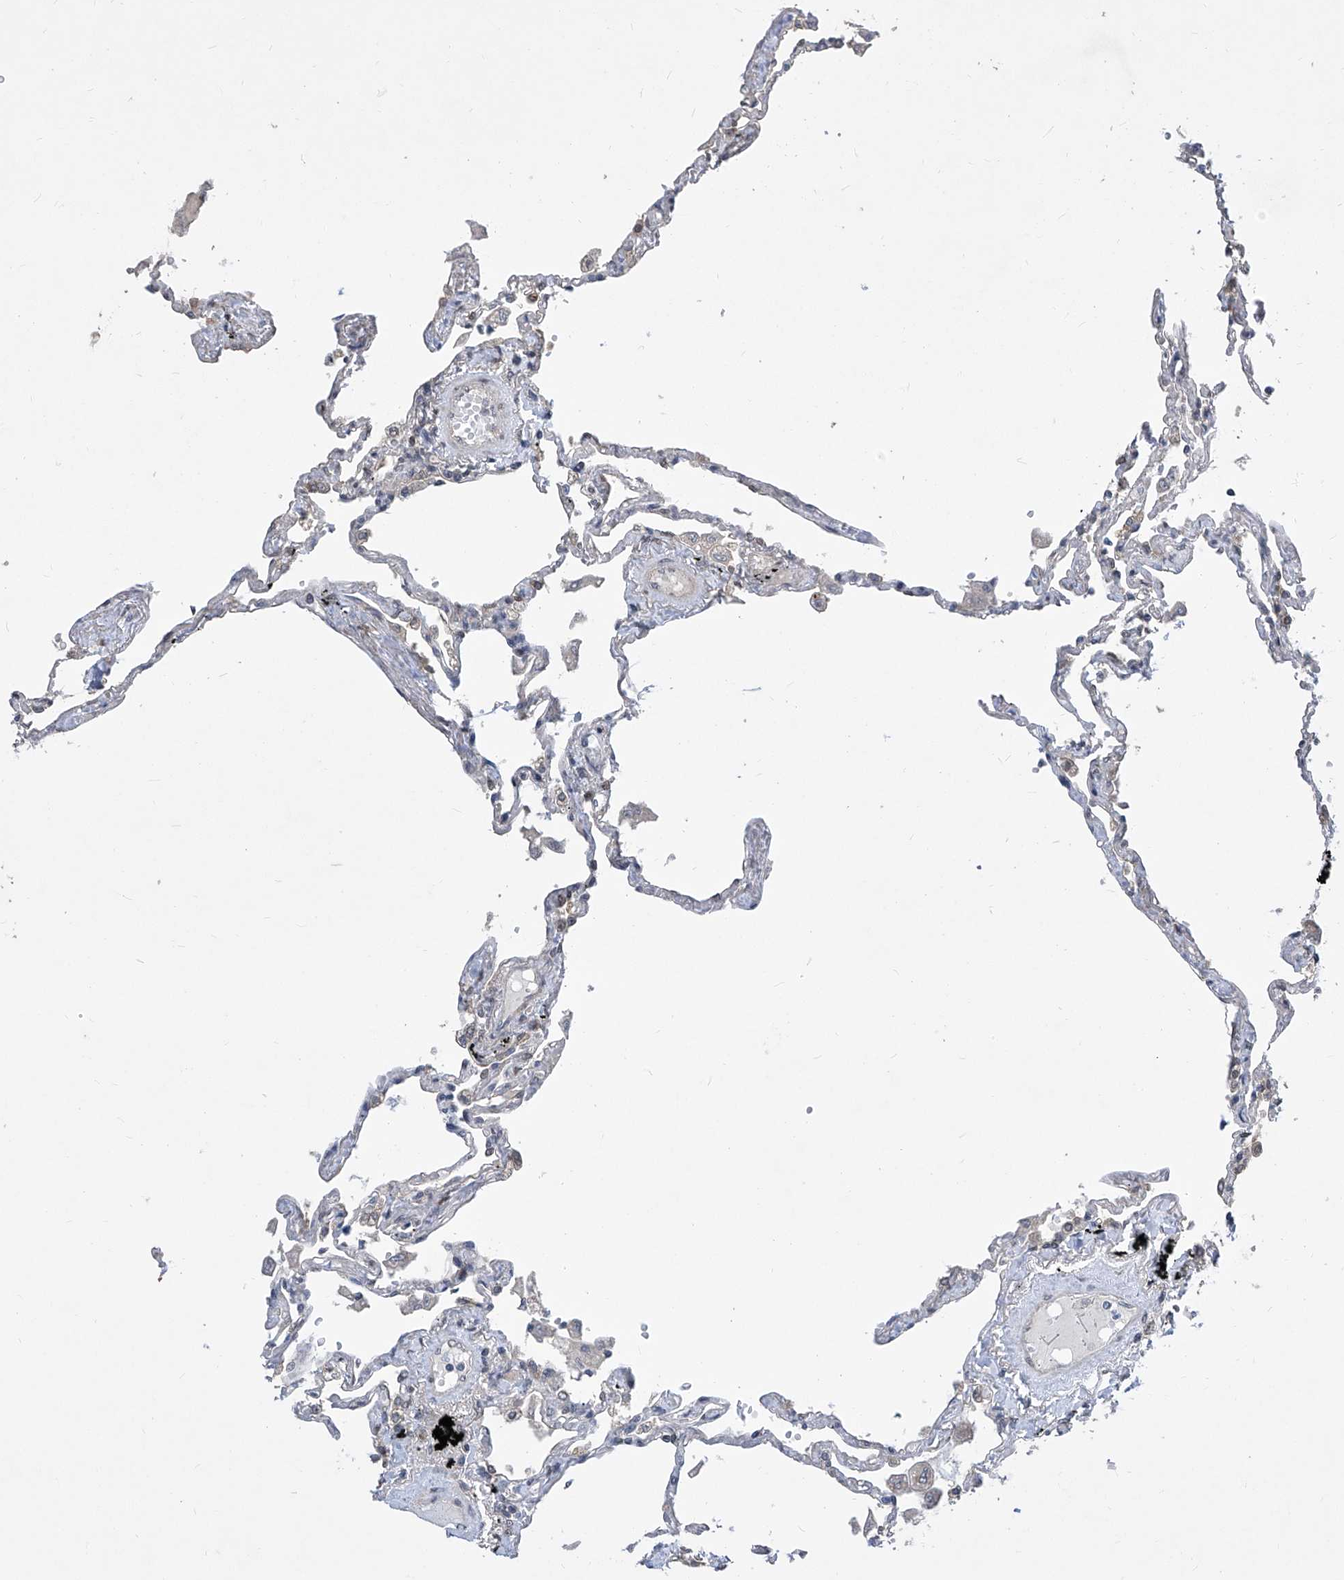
{"staining": {"intensity": "strong", "quantity": "<25%", "location": "cytoplasmic/membranous"}, "tissue": "lung", "cell_type": "Alveolar cells", "image_type": "normal", "snomed": [{"axis": "morphology", "description": "Normal tissue, NOS"}, {"axis": "topography", "description": "Lung"}], "caption": "Alveolar cells reveal medium levels of strong cytoplasmic/membranous expression in approximately <25% of cells in normal lung.", "gene": "CETN1", "patient": {"sex": "female", "age": 67}}